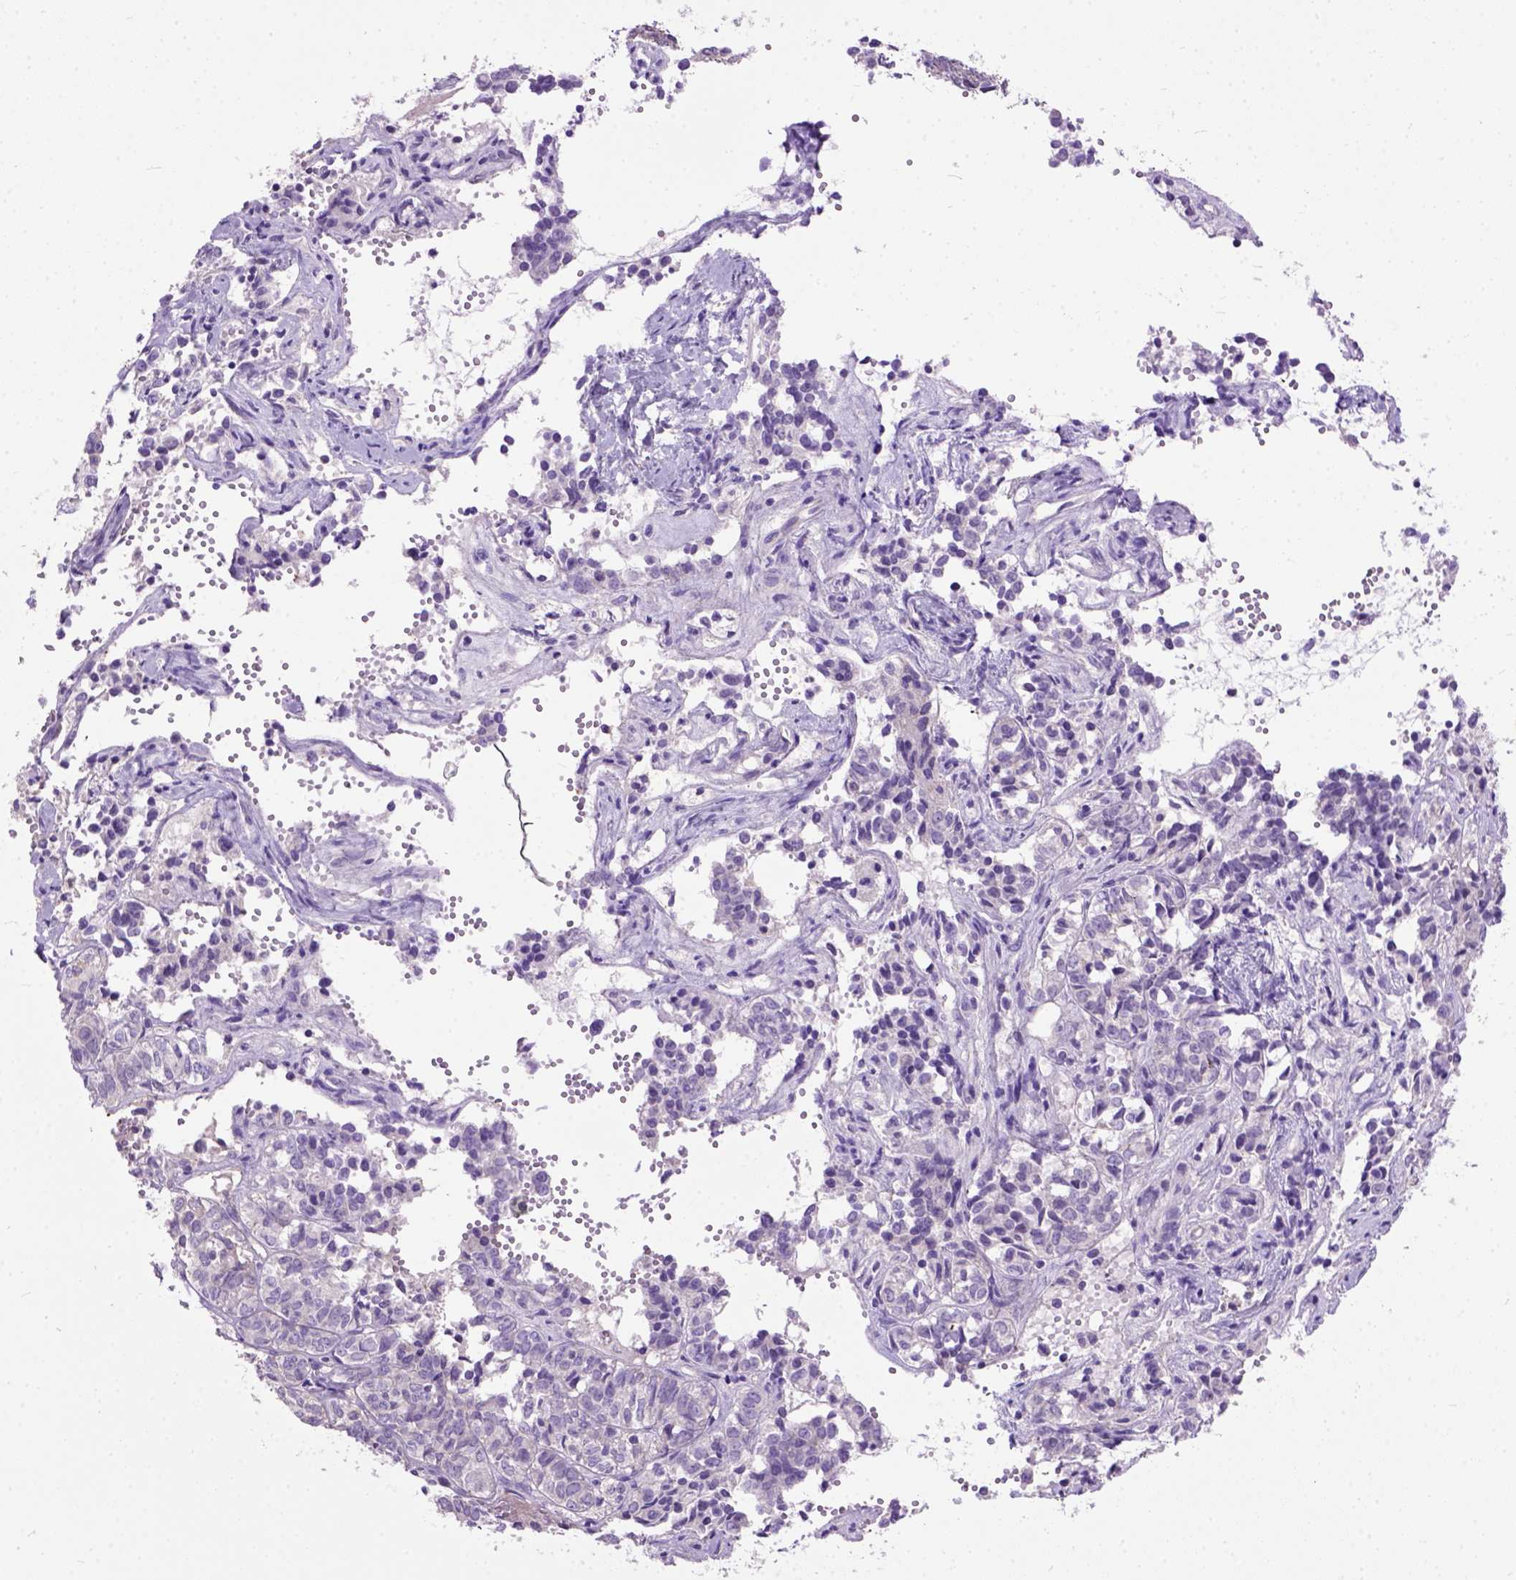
{"staining": {"intensity": "weak", "quantity": "25%-75%", "location": "cytoplasmic/membranous"}, "tissue": "ovarian cancer", "cell_type": "Tumor cells", "image_type": "cancer", "snomed": [{"axis": "morphology", "description": "Carcinoma, endometroid"}, {"axis": "topography", "description": "Ovary"}], "caption": "A brown stain labels weak cytoplasmic/membranous expression of a protein in endometroid carcinoma (ovarian) tumor cells.", "gene": "SEMA4F", "patient": {"sex": "female", "age": 80}}